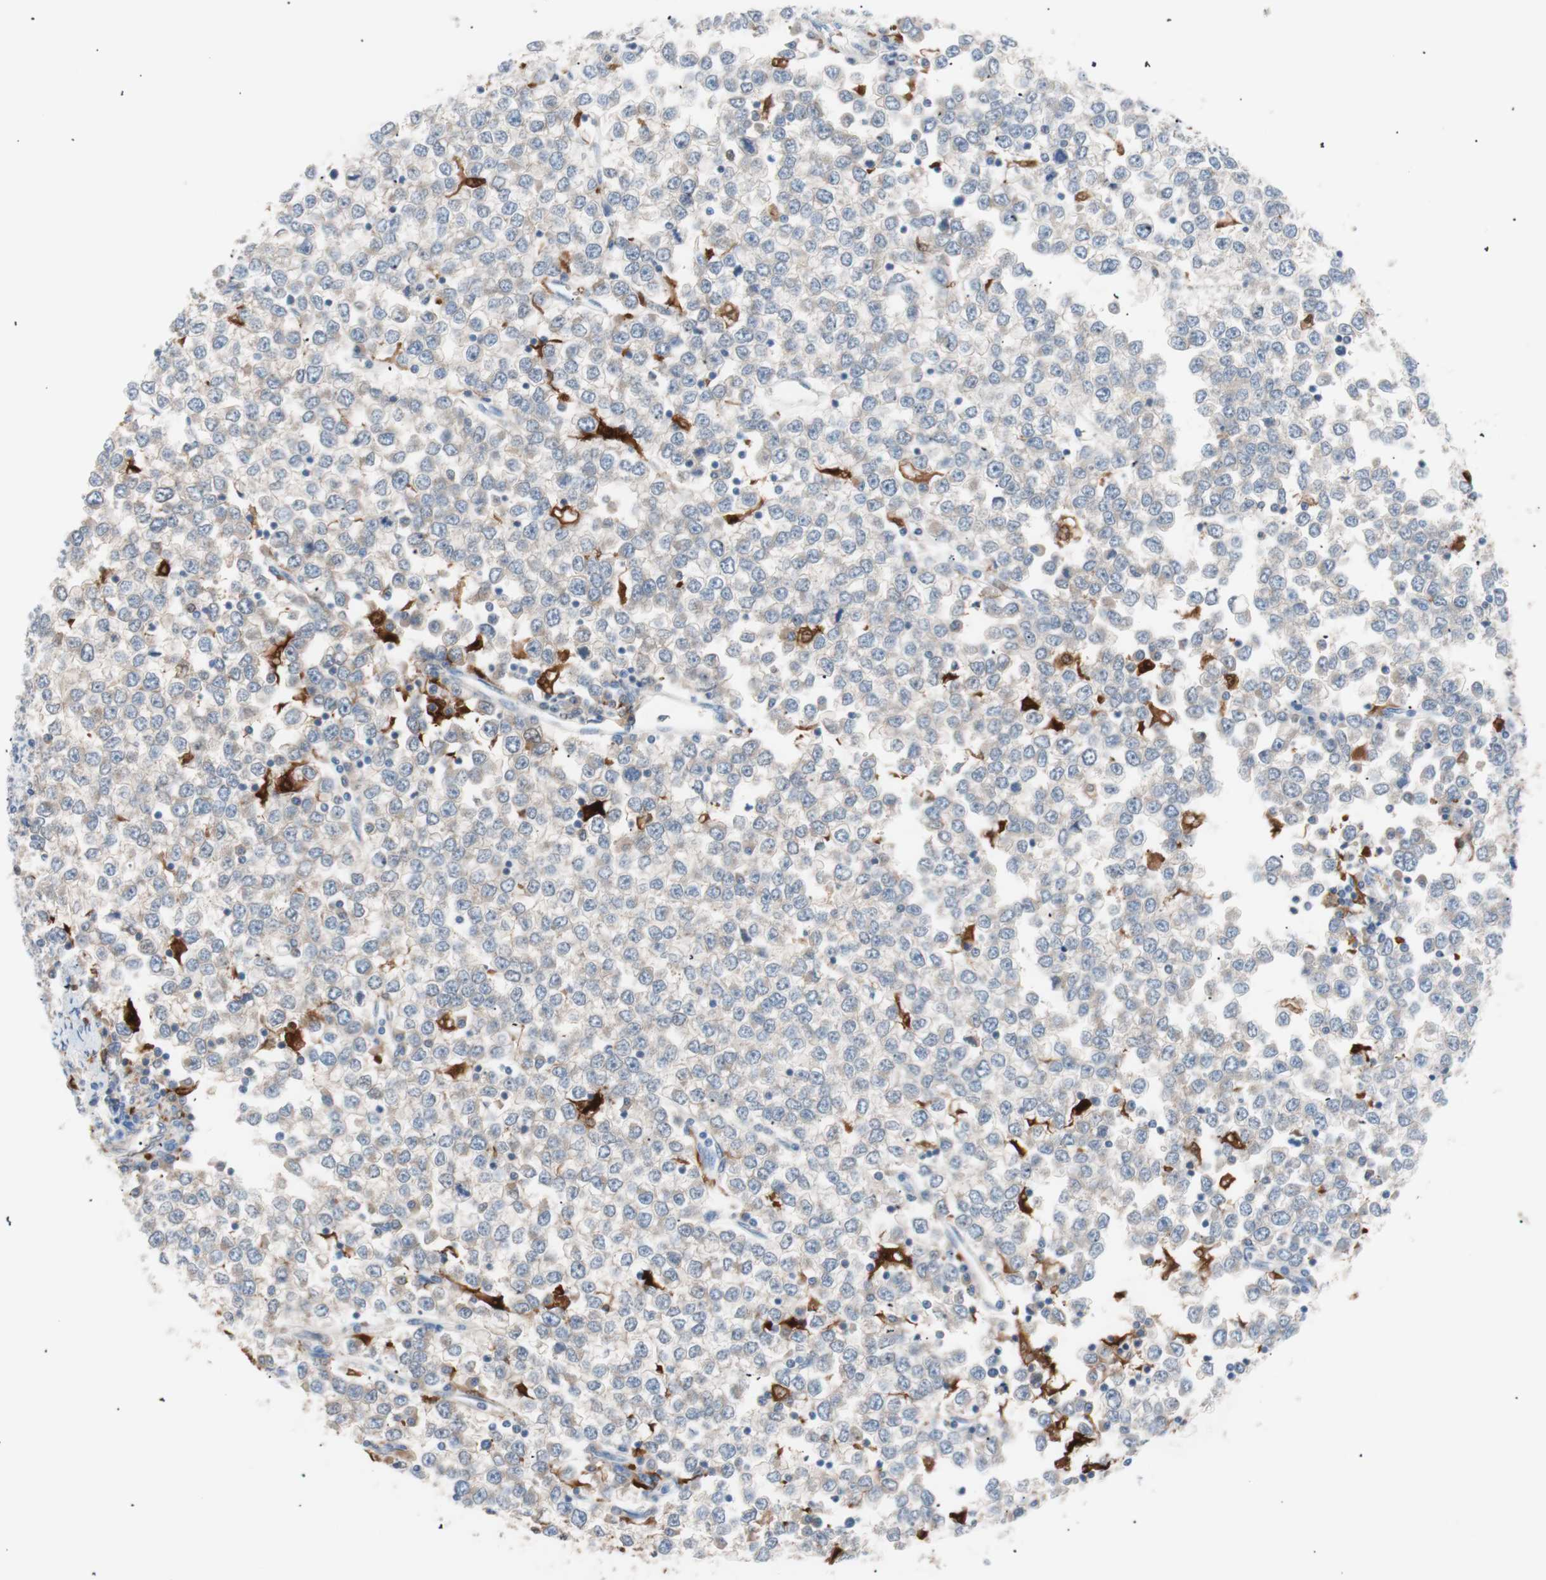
{"staining": {"intensity": "weak", "quantity": ">75%", "location": "cytoplasmic/membranous"}, "tissue": "testis cancer", "cell_type": "Tumor cells", "image_type": "cancer", "snomed": [{"axis": "morphology", "description": "Seminoma, NOS"}, {"axis": "topography", "description": "Testis"}], "caption": "Brown immunohistochemical staining in human testis cancer shows weak cytoplasmic/membranous staining in approximately >75% of tumor cells.", "gene": "IL18", "patient": {"sex": "male", "age": 65}}